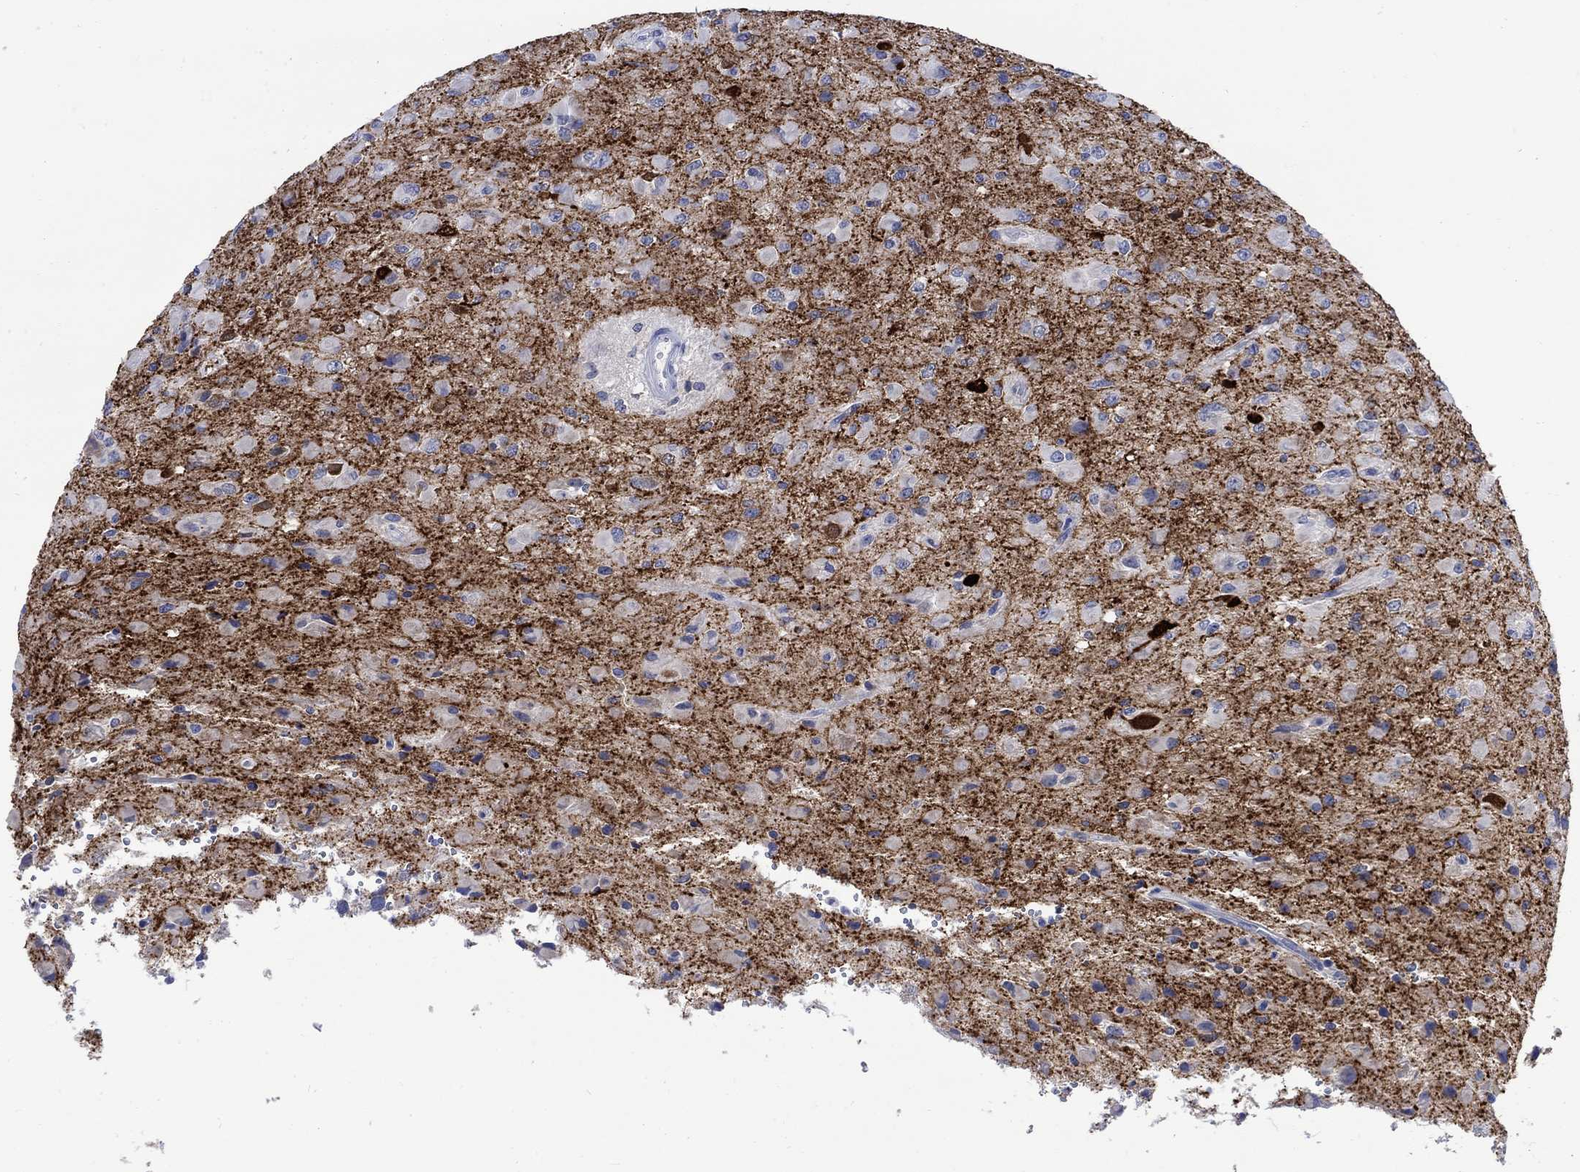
{"staining": {"intensity": "weak", "quantity": "25%-75%", "location": "cytoplasmic/membranous"}, "tissue": "glioma", "cell_type": "Tumor cells", "image_type": "cancer", "snomed": [{"axis": "morphology", "description": "Glioma, malignant, High grade"}, {"axis": "topography", "description": "Cerebral cortex"}], "caption": "The histopathology image displays a brown stain indicating the presence of a protein in the cytoplasmic/membranous of tumor cells in glioma.", "gene": "CPLX2", "patient": {"sex": "male", "age": 35}}